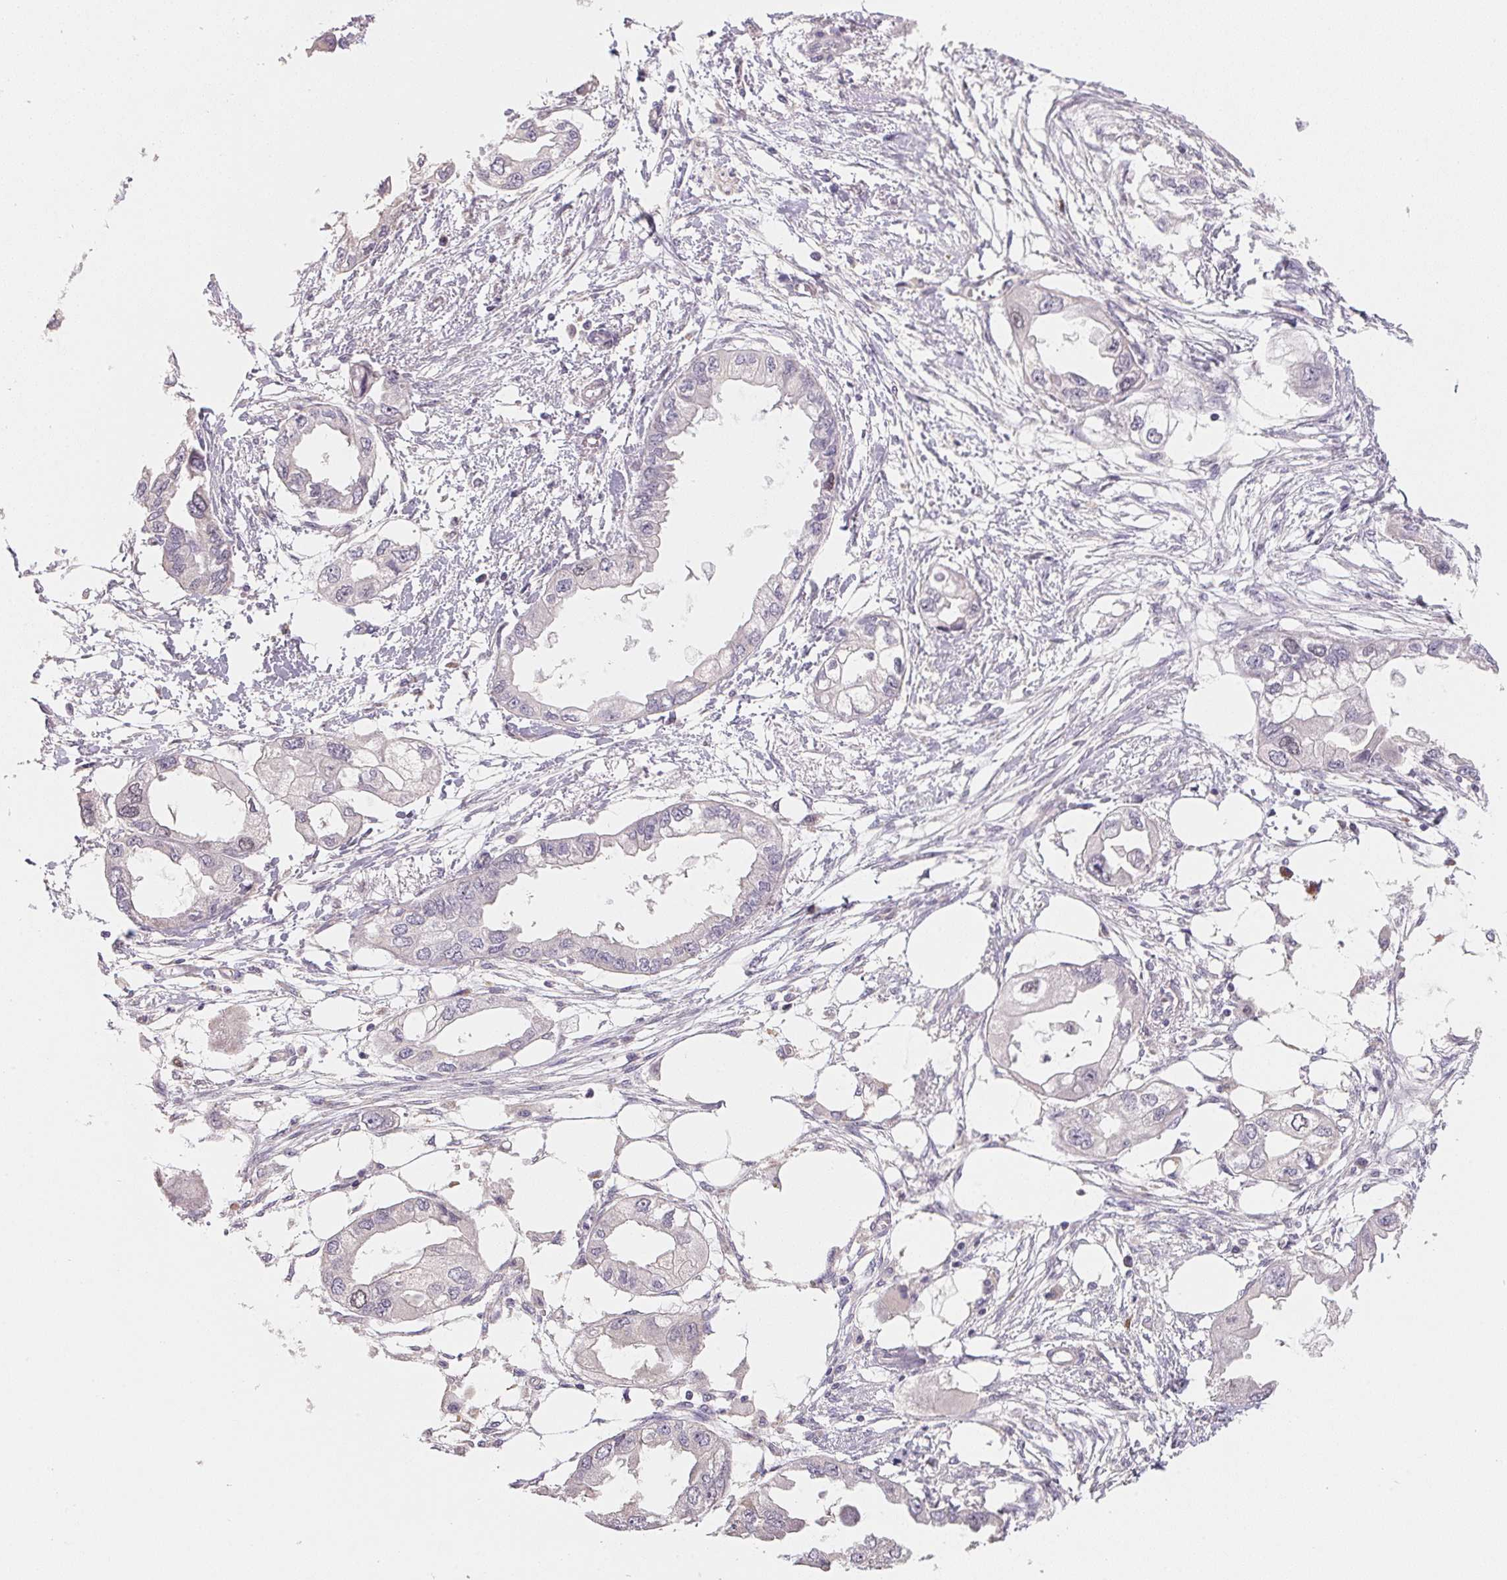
{"staining": {"intensity": "negative", "quantity": "none", "location": "none"}, "tissue": "endometrial cancer", "cell_type": "Tumor cells", "image_type": "cancer", "snomed": [{"axis": "morphology", "description": "Adenocarcinoma, NOS"}, {"axis": "morphology", "description": "Adenocarcinoma, metastatic, NOS"}, {"axis": "topography", "description": "Adipose tissue"}, {"axis": "topography", "description": "Endometrium"}], "caption": "The photomicrograph displays no significant expression in tumor cells of endometrial adenocarcinoma.", "gene": "KIFC1", "patient": {"sex": "female", "age": 67}}